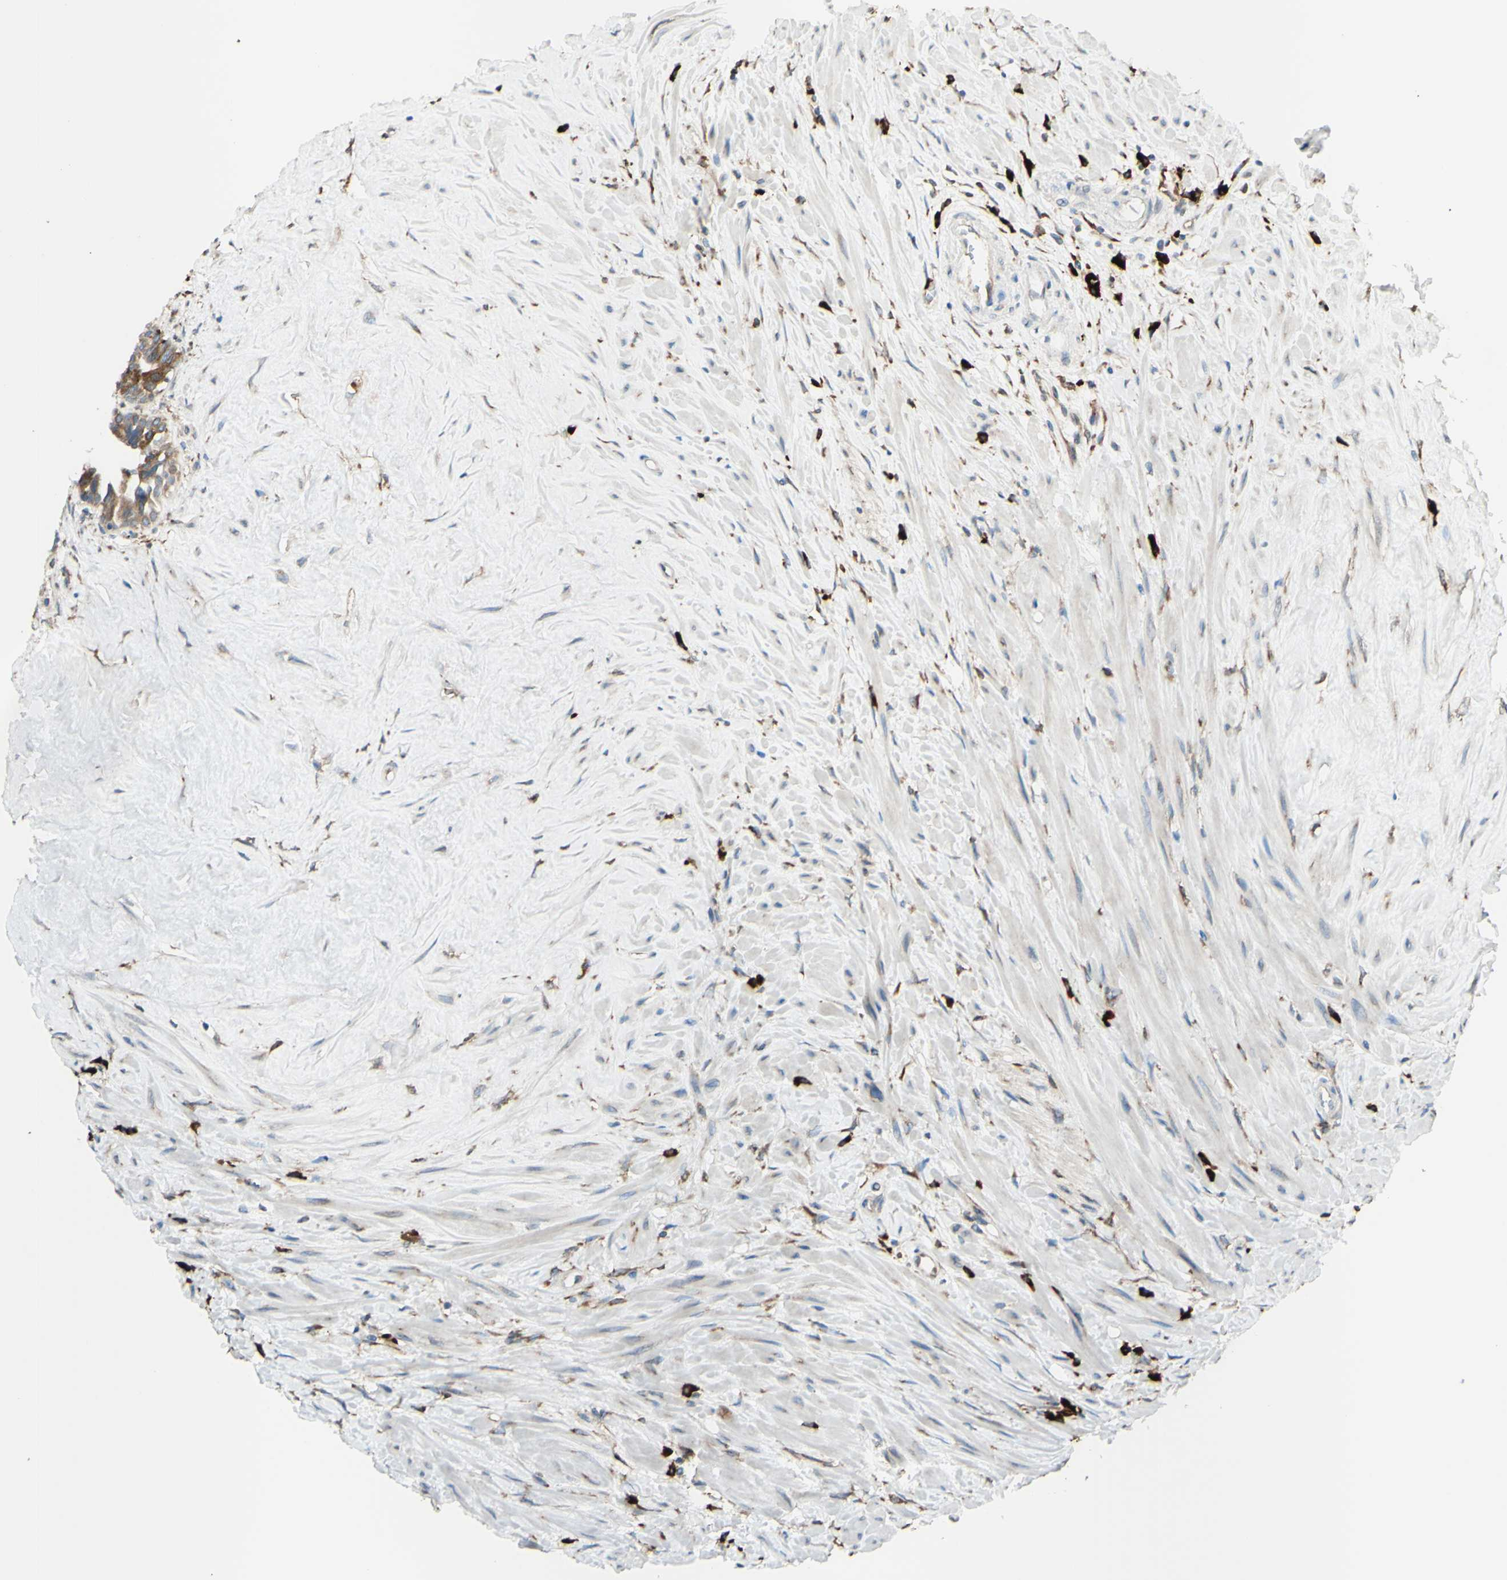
{"staining": {"intensity": "moderate", "quantity": ">75%", "location": "cytoplasmic/membranous"}, "tissue": "seminal vesicle", "cell_type": "Glandular cells", "image_type": "normal", "snomed": [{"axis": "morphology", "description": "Normal tissue, NOS"}, {"axis": "topography", "description": "Seminal veicle"}], "caption": "The photomicrograph displays immunohistochemical staining of benign seminal vesicle. There is moderate cytoplasmic/membranous staining is seen in about >75% of glandular cells. The protein is shown in brown color, while the nuclei are stained blue.", "gene": "DNAJB11", "patient": {"sex": "male", "age": 63}}